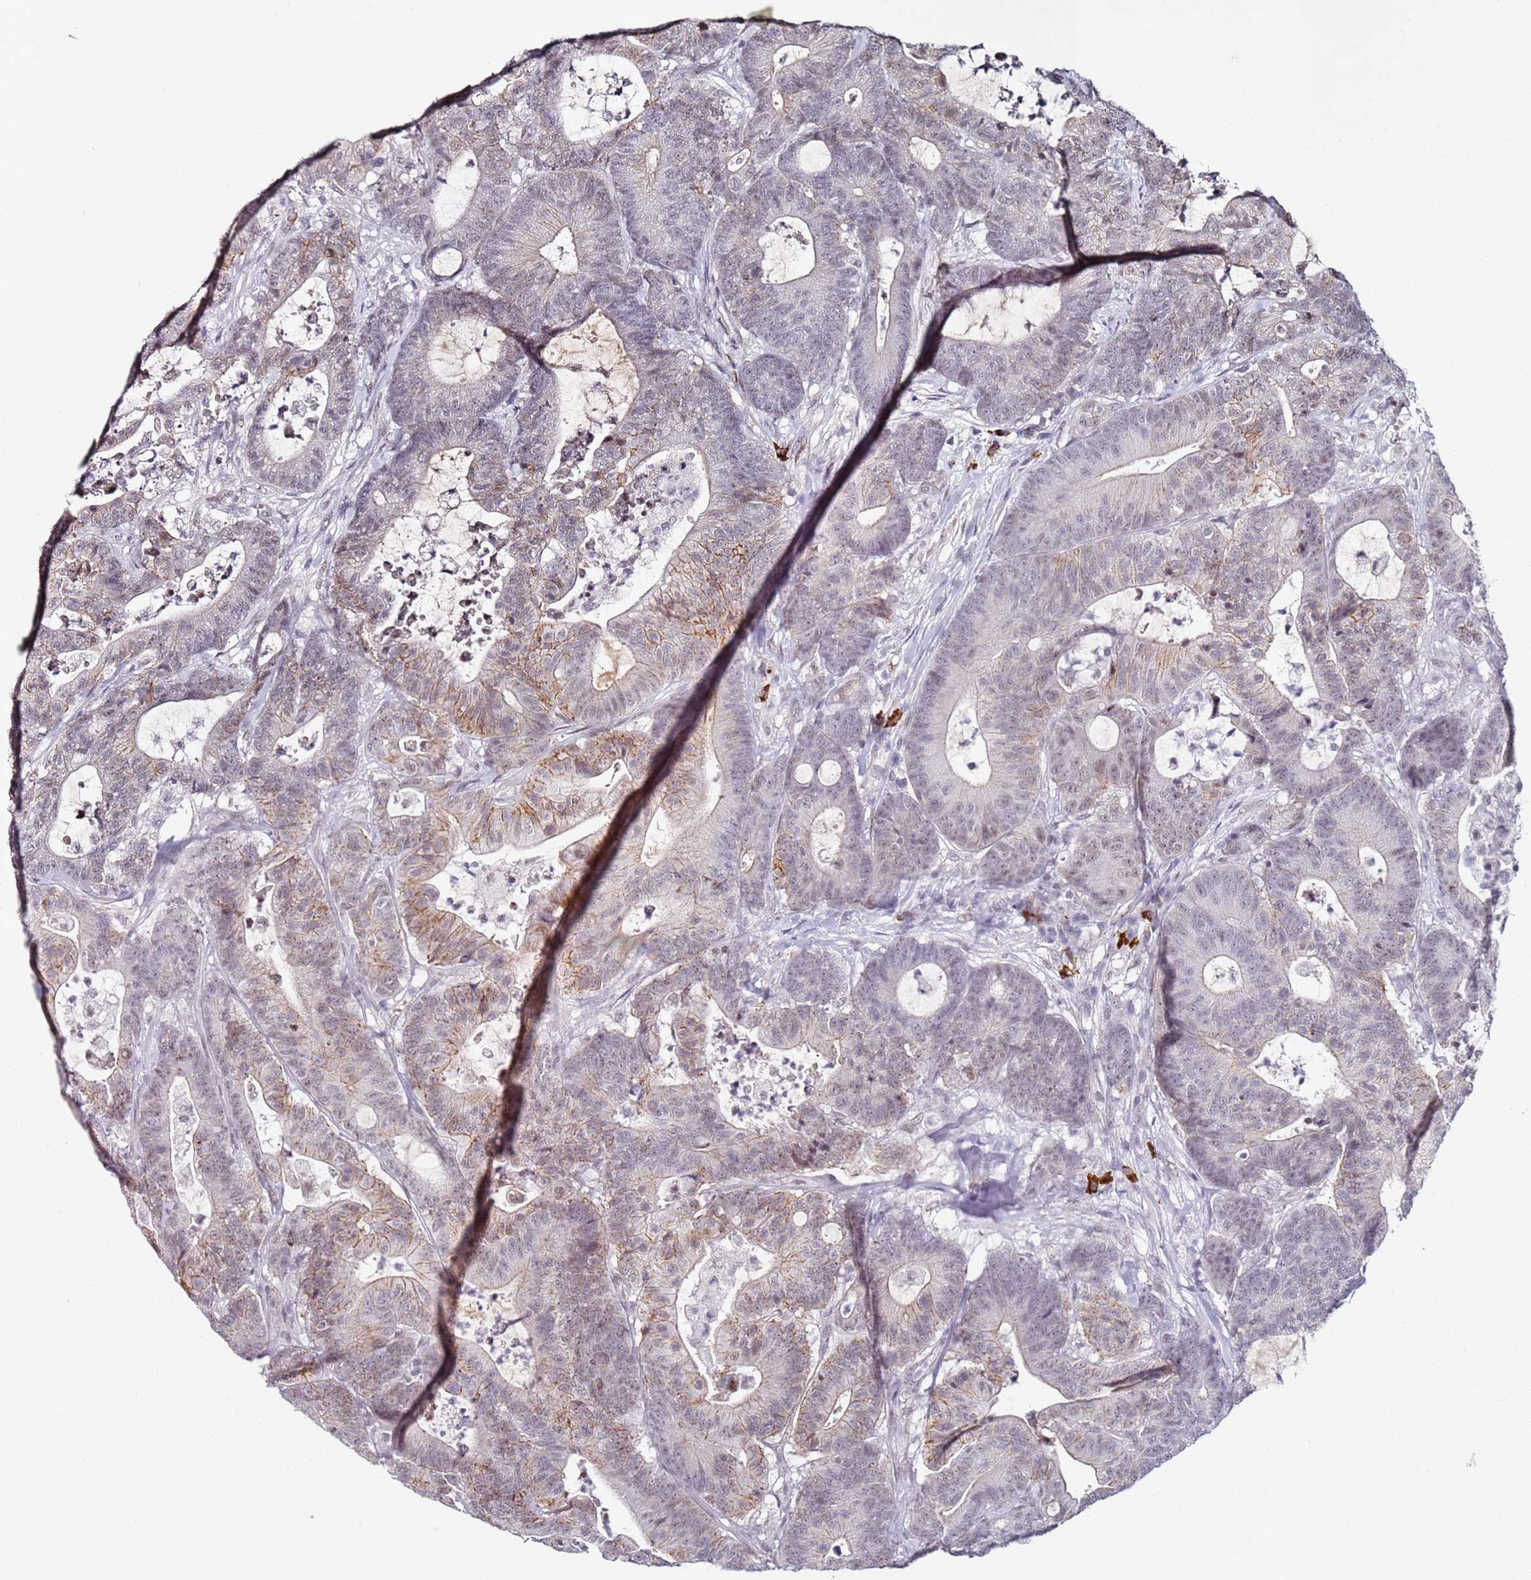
{"staining": {"intensity": "moderate", "quantity": "25%-75%", "location": "cytoplasmic/membranous,nuclear"}, "tissue": "colorectal cancer", "cell_type": "Tumor cells", "image_type": "cancer", "snomed": [{"axis": "morphology", "description": "Adenocarcinoma, NOS"}, {"axis": "topography", "description": "Colon"}], "caption": "IHC staining of colorectal adenocarcinoma, which demonstrates medium levels of moderate cytoplasmic/membranous and nuclear positivity in about 25%-75% of tumor cells indicating moderate cytoplasmic/membranous and nuclear protein expression. The staining was performed using DAB (brown) for protein detection and nuclei were counterstained in hematoxylin (blue).", "gene": "ATF6B", "patient": {"sex": "female", "age": 84}}